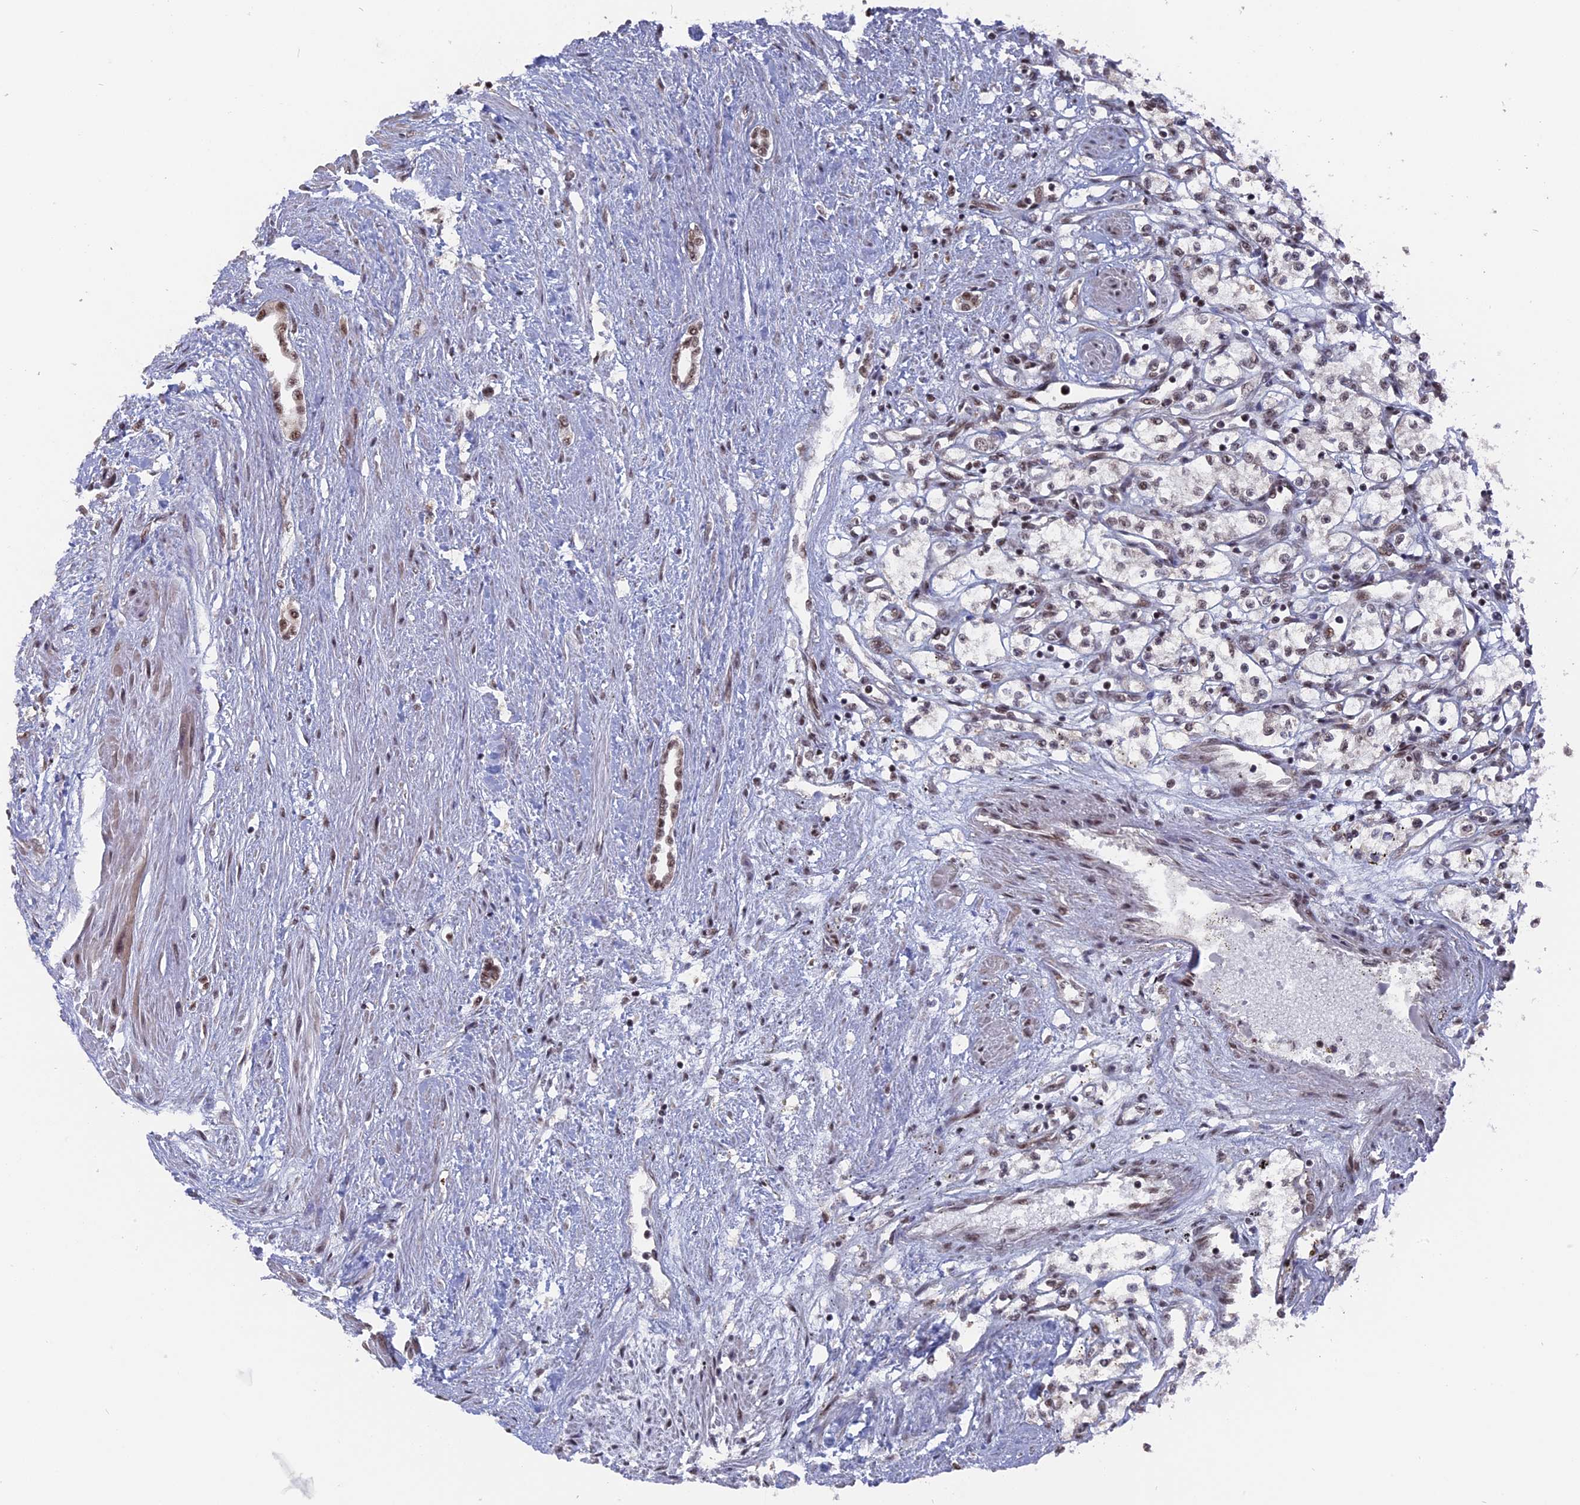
{"staining": {"intensity": "weak", "quantity": "25%-75%", "location": "nuclear"}, "tissue": "renal cancer", "cell_type": "Tumor cells", "image_type": "cancer", "snomed": [{"axis": "morphology", "description": "Adenocarcinoma, NOS"}, {"axis": "topography", "description": "Kidney"}], "caption": "Tumor cells demonstrate weak nuclear expression in about 25%-75% of cells in renal cancer. (brown staining indicates protein expression, while blue staining denotes nuclei).", "gene": "SF3A2", "patient": {"sex": "male", "age": 59}}